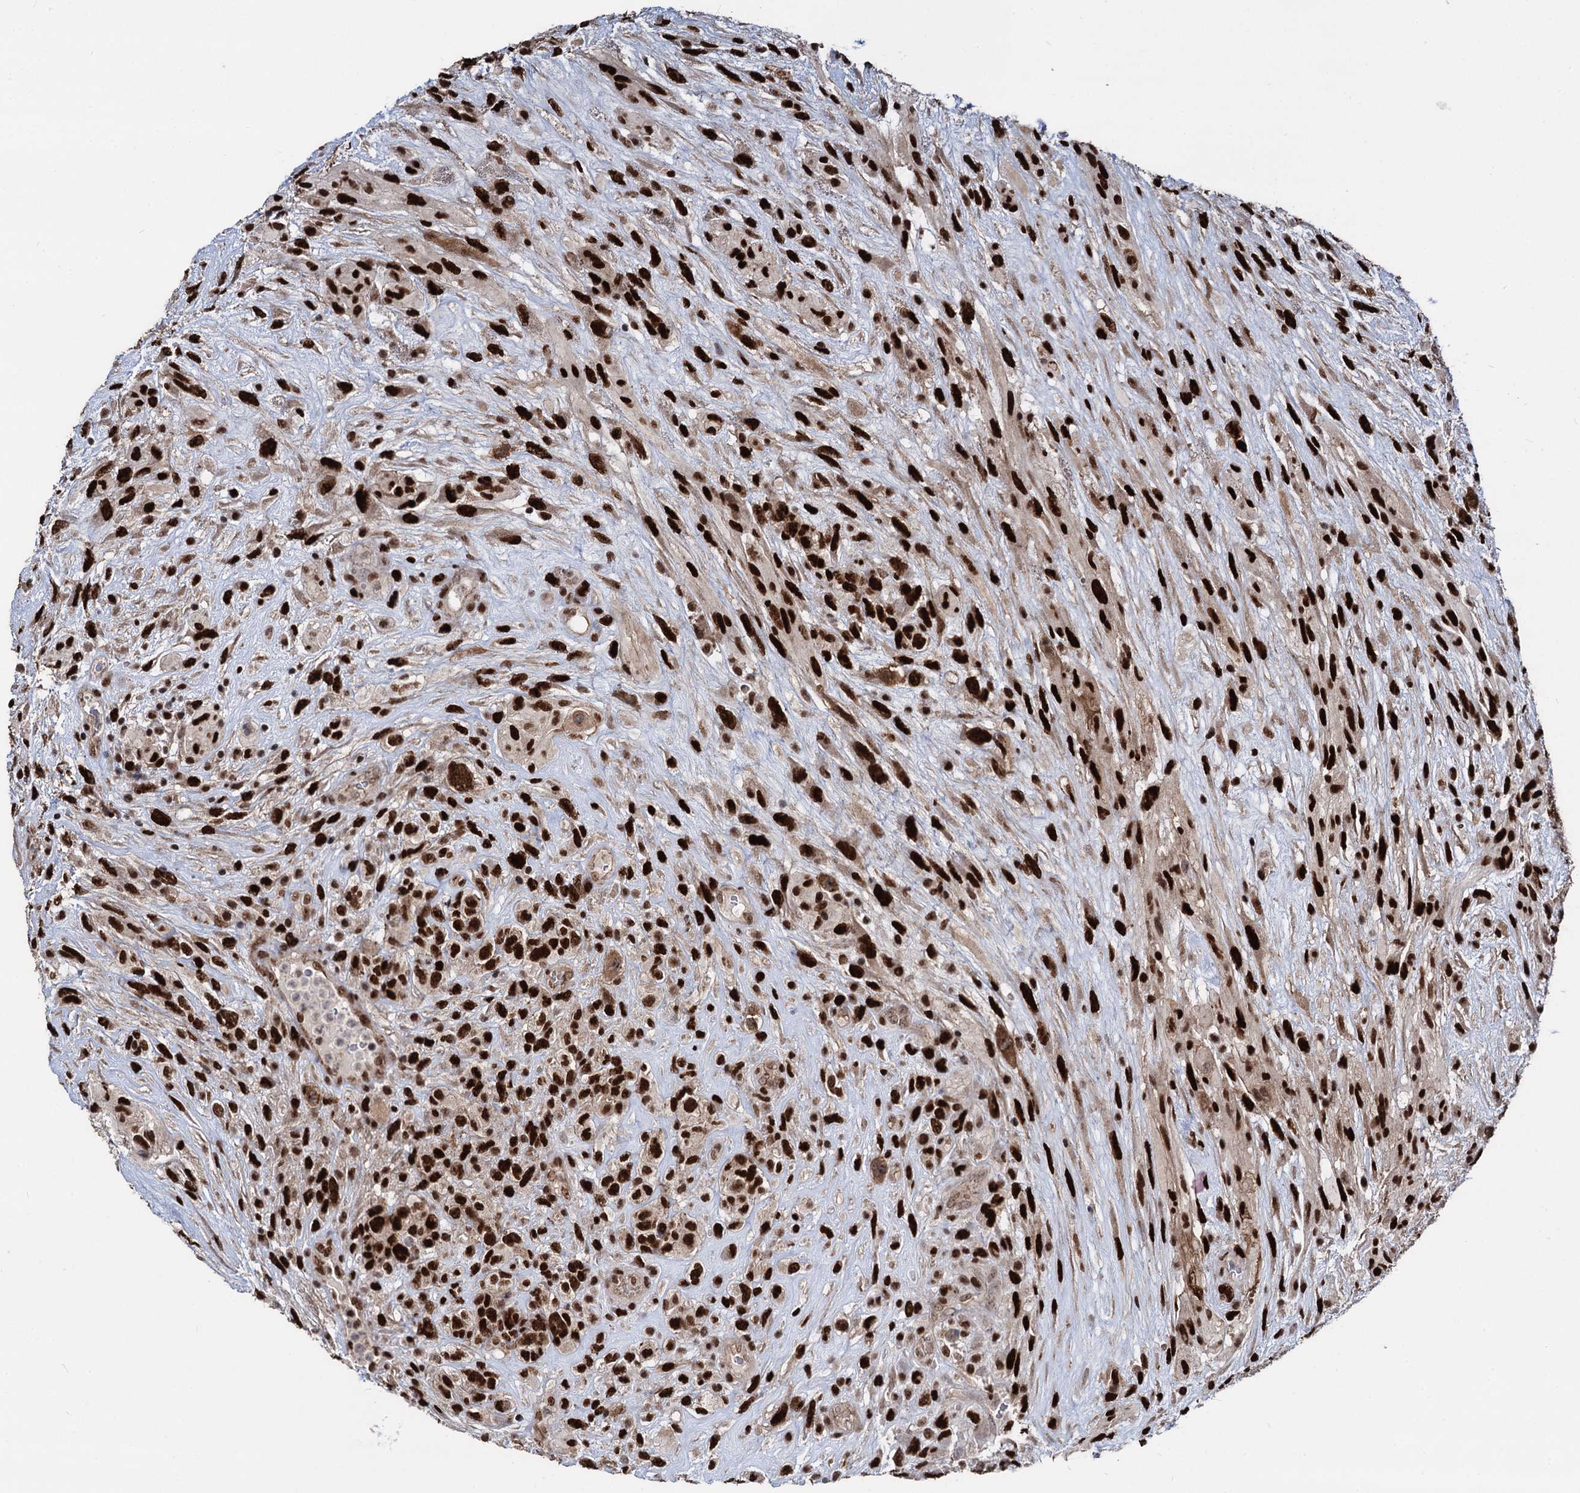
{"staining": {"intensity": "strong", "quantity": ">75%", "location": "nuclear"}, "tissue": "glioma", "cell_type": "Tumor cells", "image_type": "cancer", "snomed": [{"axis": "morphology", "description": "Glioma, malignant, High grade"}, {"axis": "topography", "description": "Brain"}], "caption": "Human glioma stained for a protein (brown) exhibits strong nuclear positive positivity in about >75% of tumor cells.", "gene": "GALNT11", "patient": {"sex": "male", "age": 61}}